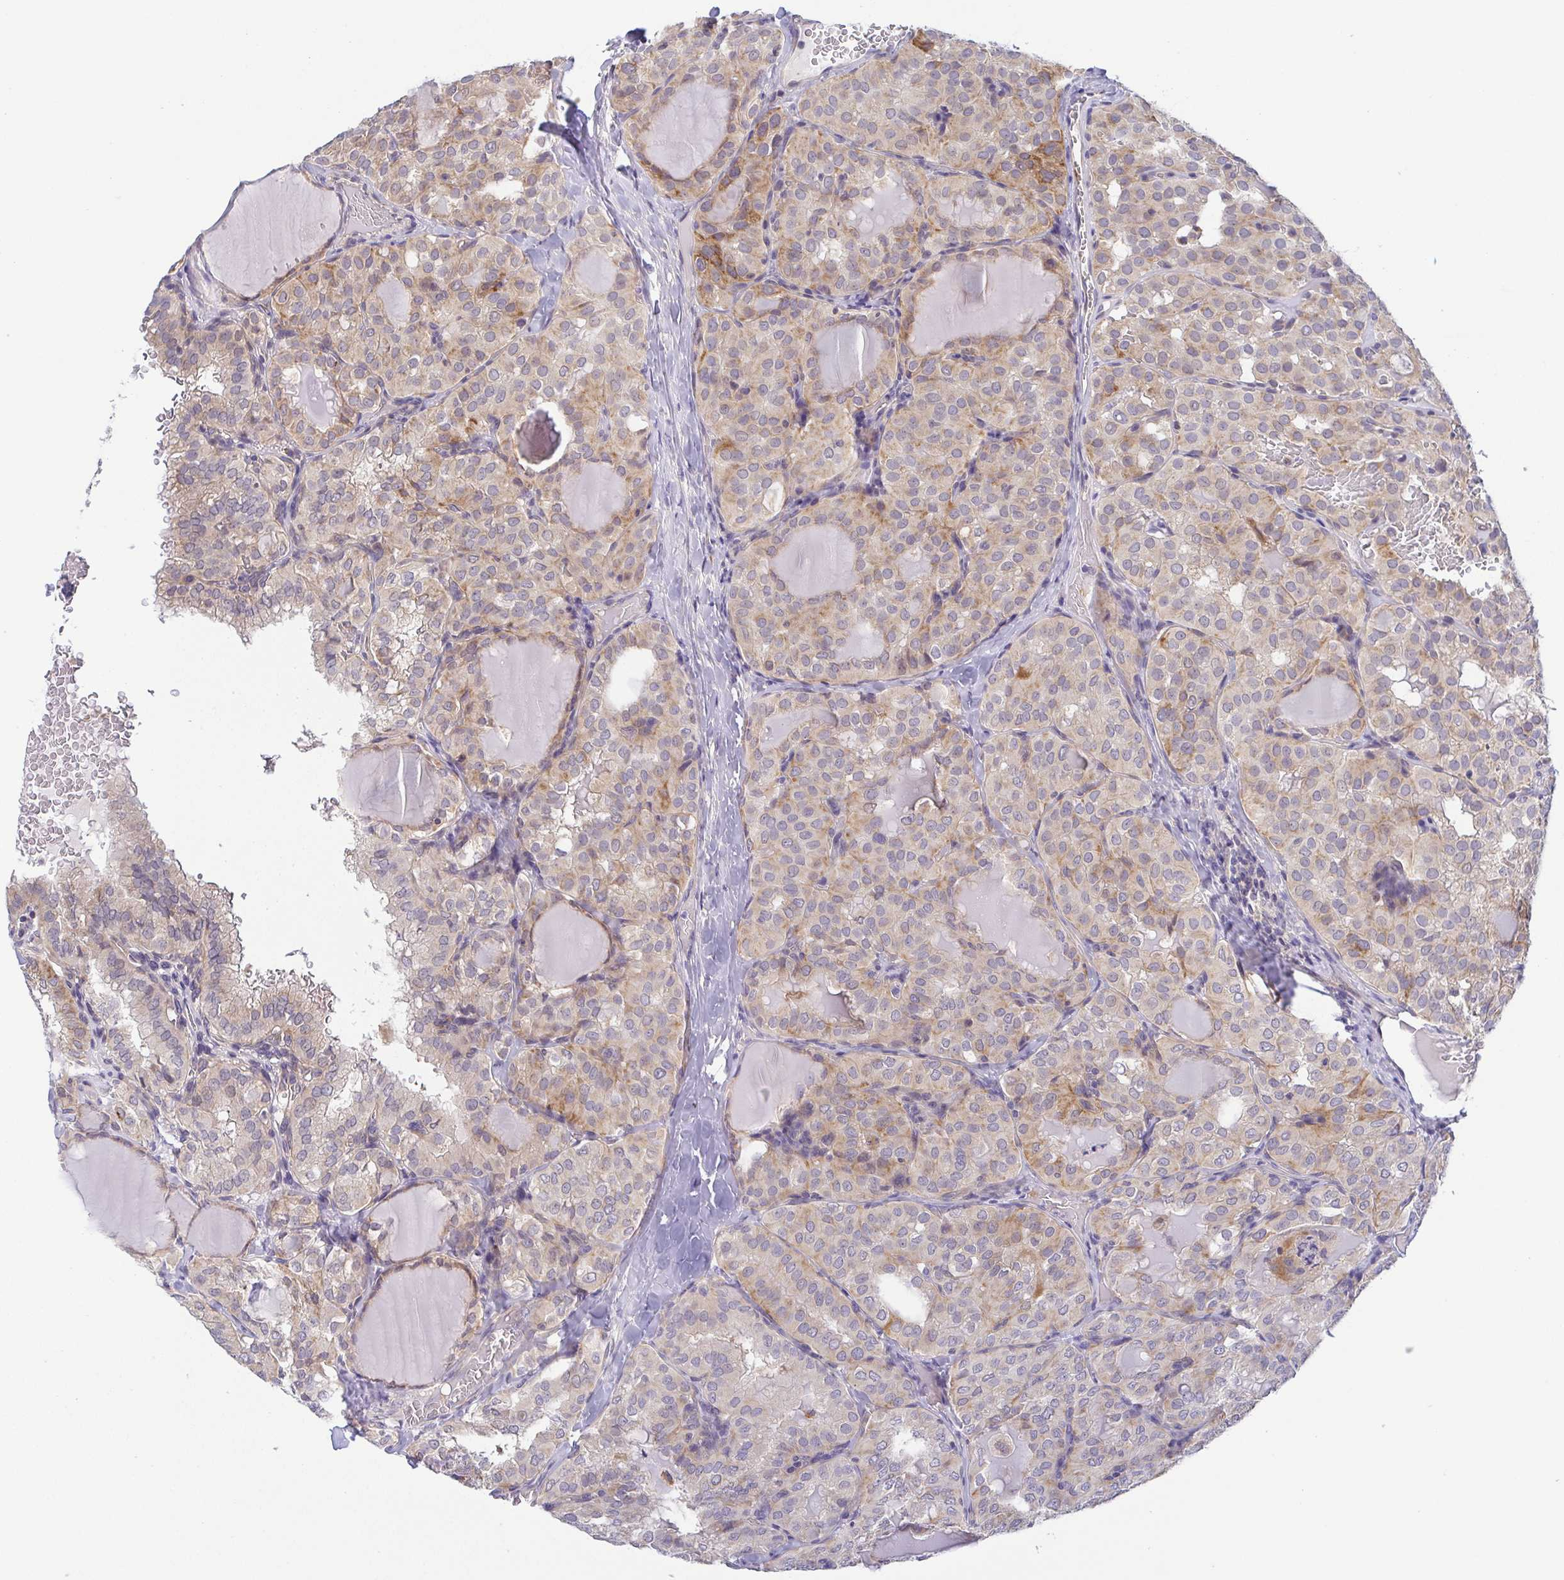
{"staining": {"intensity": "weak", "quantity": "25%-75%", "location": "cytoplasmic/membranous"}, "tissue": "thyroid cancer", "cell_type": "Tumor cells", "image_type": "cancer", "snomed": [{"axis": "morphology", "description": "Papillary adenocarcinoma, NOS"}, {"axis": "topography", "description": "Thyroid gland"}], "caption": "Immunohistochemistry (IHC) of human thyroid cancer (papillary adenocarcinoma) demonstrates low levels of weak cytoplasmic/membranous positivity in approximately 25%-75% of tumor cells.", "gene": "BCL2L1", "patient": {"sex": "male", "age": 20}}